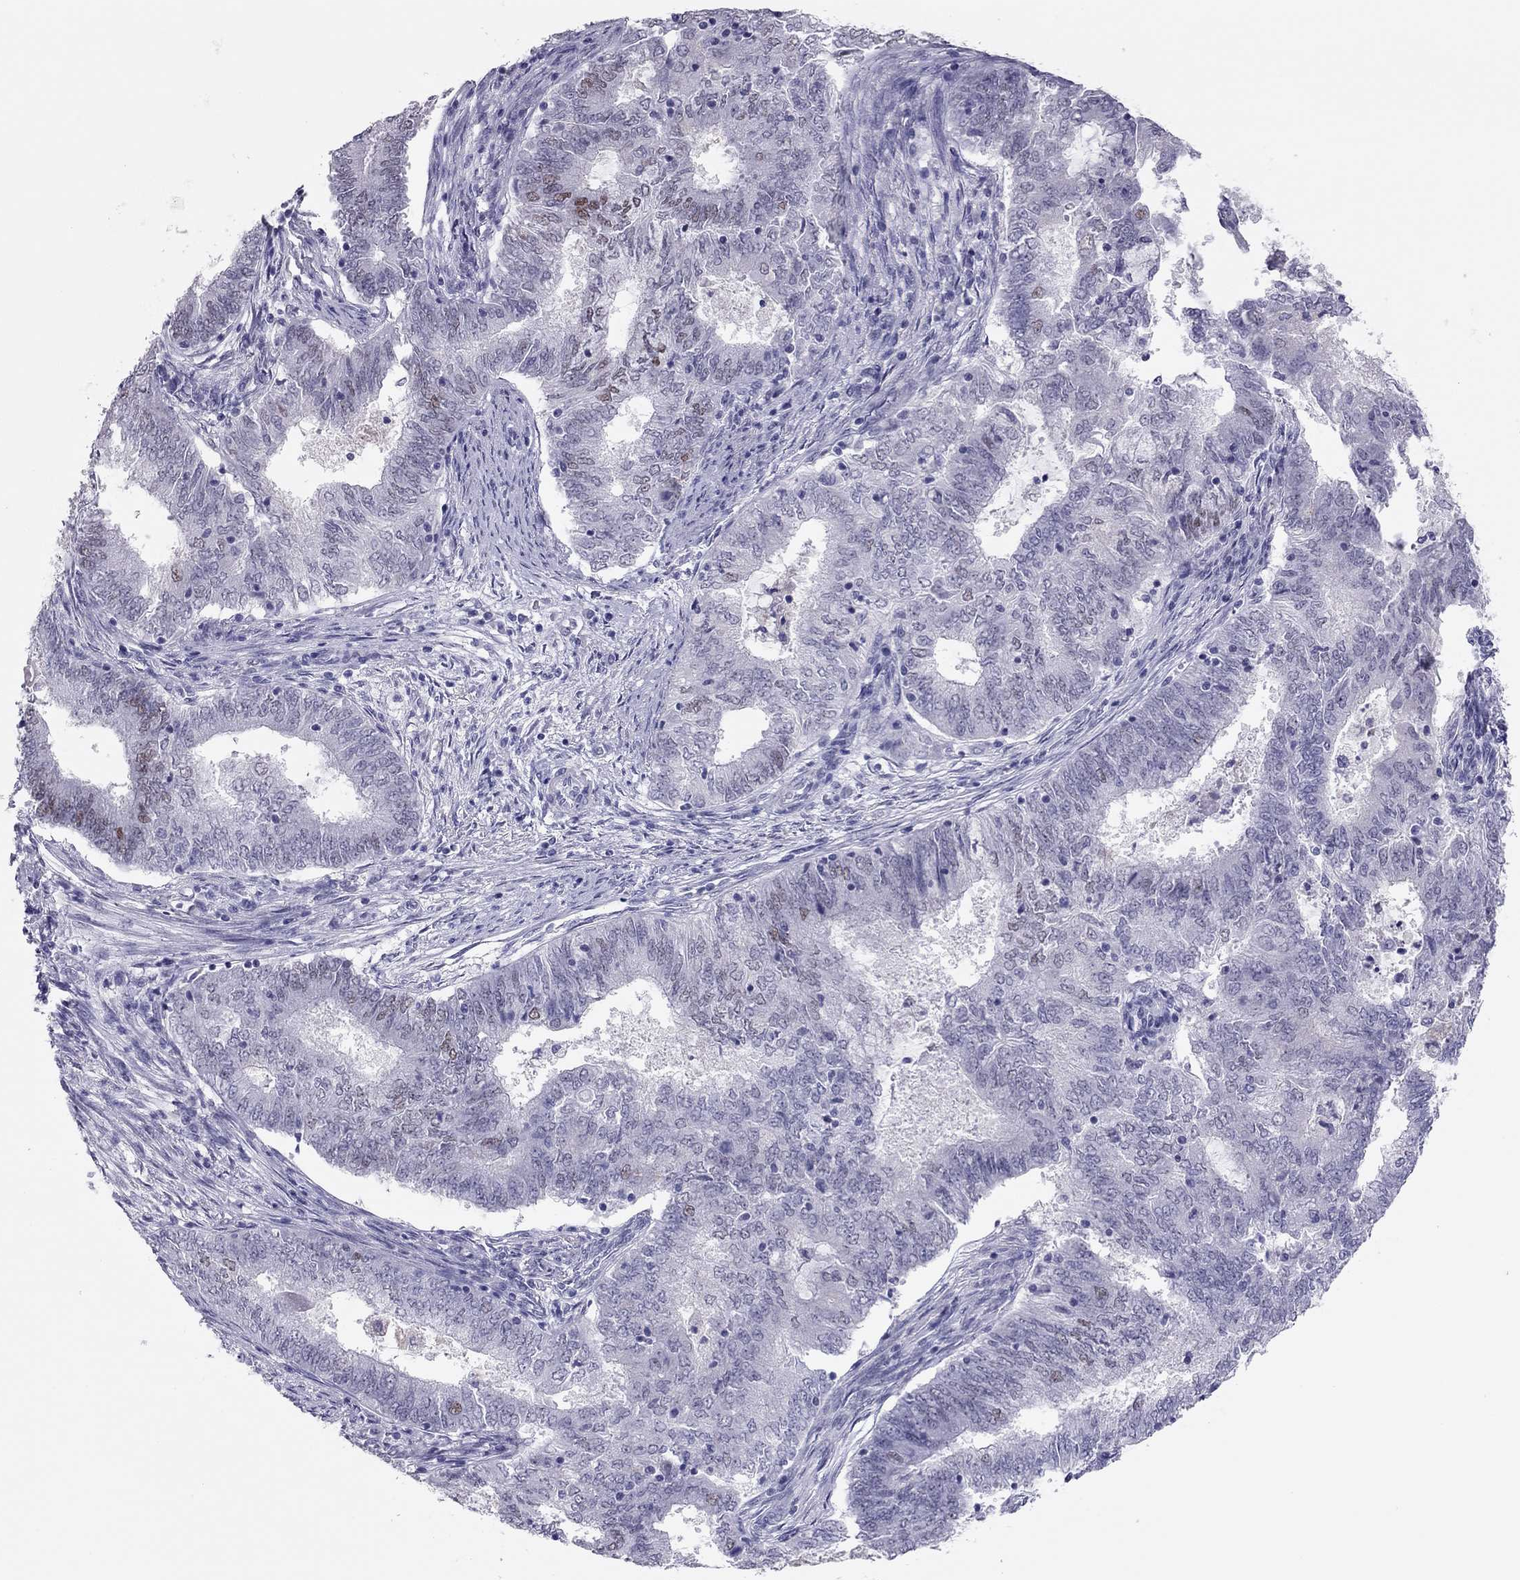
{"staining": {"intensity": "moderate", "quantity": "<25%", "location": "nuclear"}, "tissue": "endometrial cancer", "cell_type": "Tumor cells", "image_type": "cancer", "snomed": [{"axis": "morphology", "description": "Adenocarcinoma, NOS"}, {"axis": "topography", "description": "Endometrium"}], "caption": "Immunohistochemical staining of human endometrial adenocarcinoma reveals low levels of moderate nuclear protein positivity in about <25% of tumor cells.", "gene": "PHOX2A", "patient": {"sex": "female", "age": 62}}